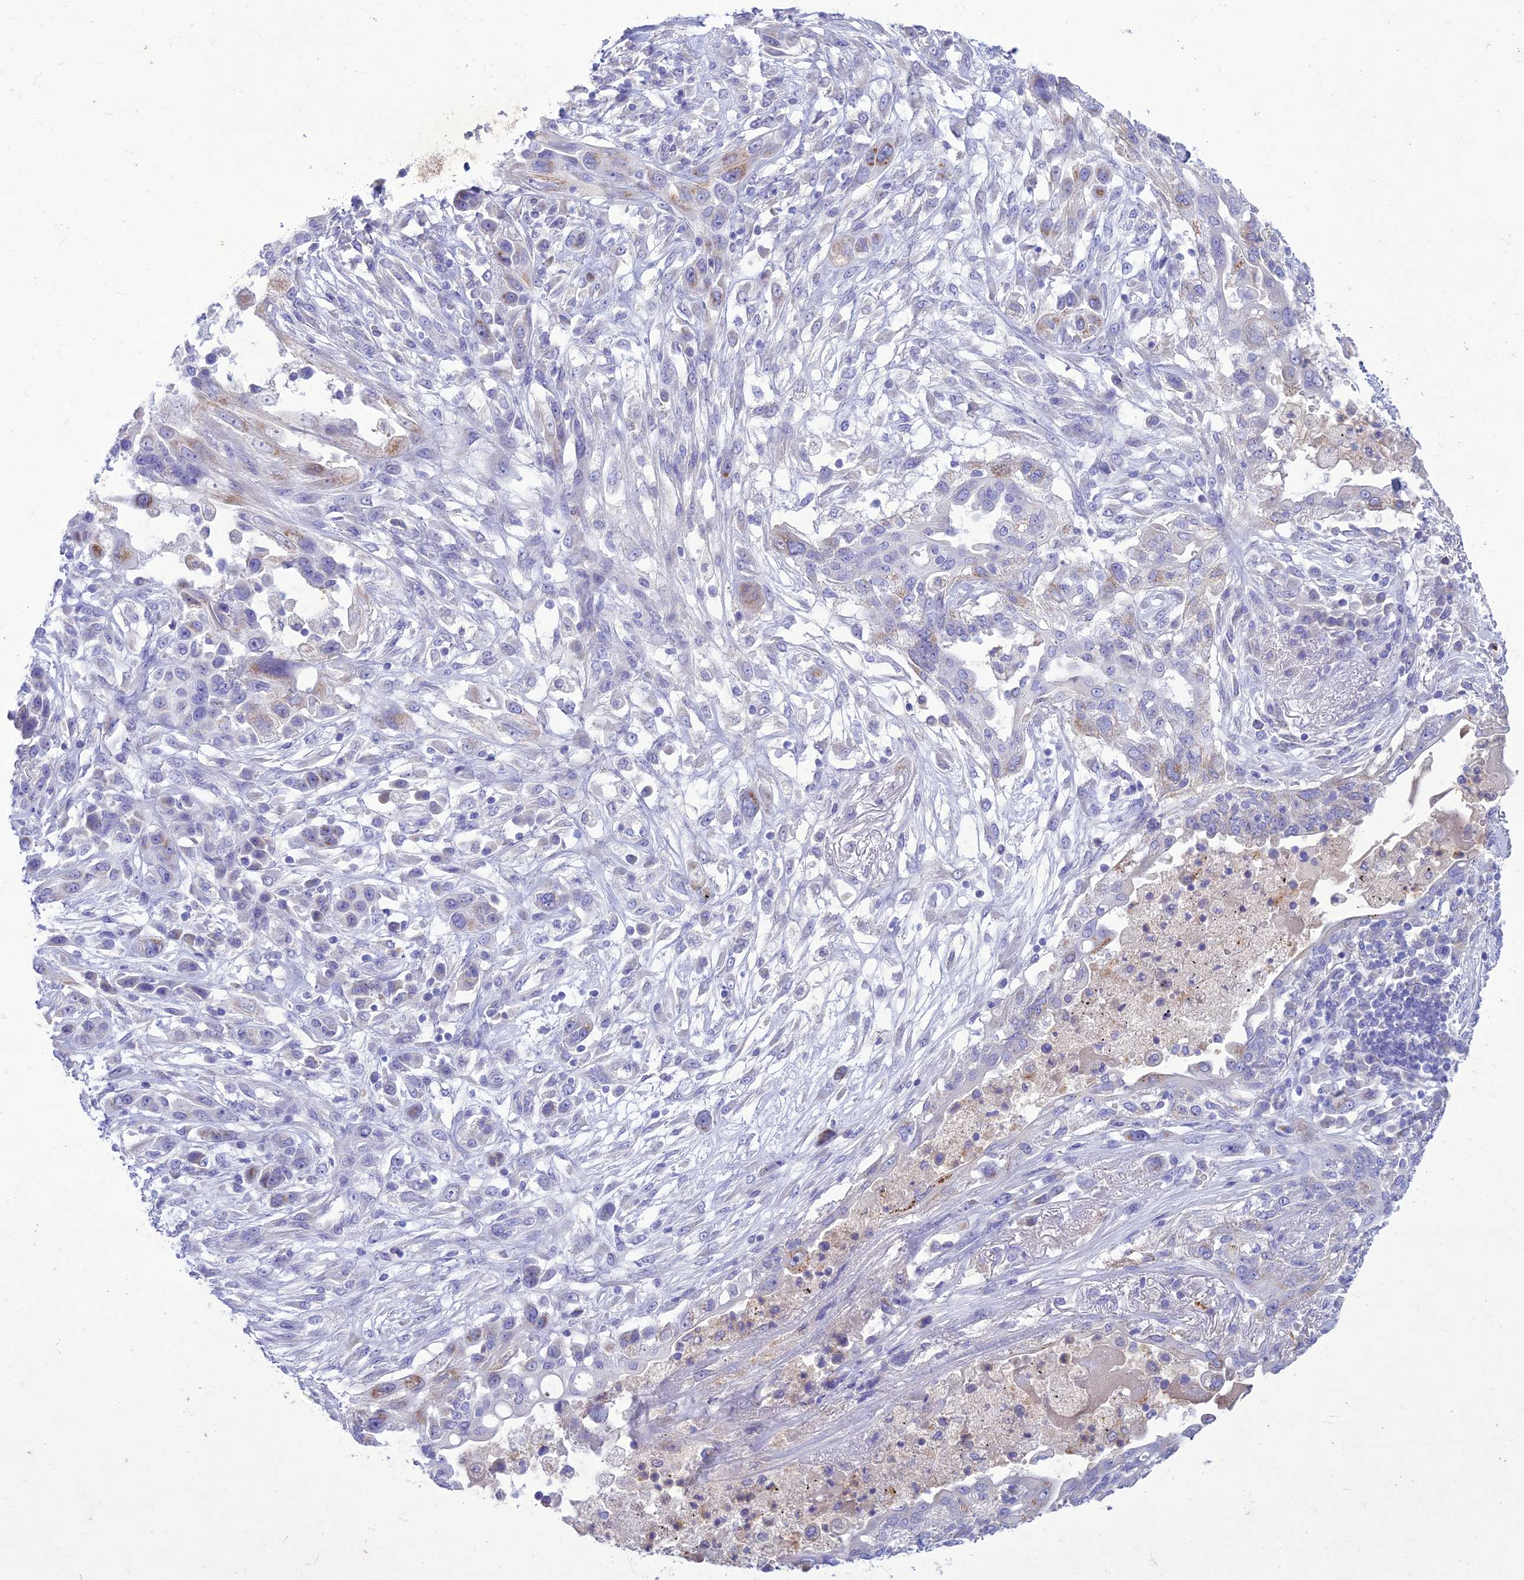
{"staining": {"intensity": "moderate", "quantity": "<25%", "location": "cytoplasmic/membranous"}, "tissue": "lung cancer", "cell_type": "Tumor cells", "image_type": "cancer", "snomed": [{"axis": "morphology", "description": "Squamous cell carcinoma, NOS"}, {"axis": "topography", "description": "Lung"}], "caption": "Immunohistochemical staining of human lung squamous cell carcinoma demonstrates low levels of moderate cytoplasmic/membranous protein staining in about <25% of tumor cells.", "gene": "SLC13A5", "patient": {"sex": "female", "age": 70}}